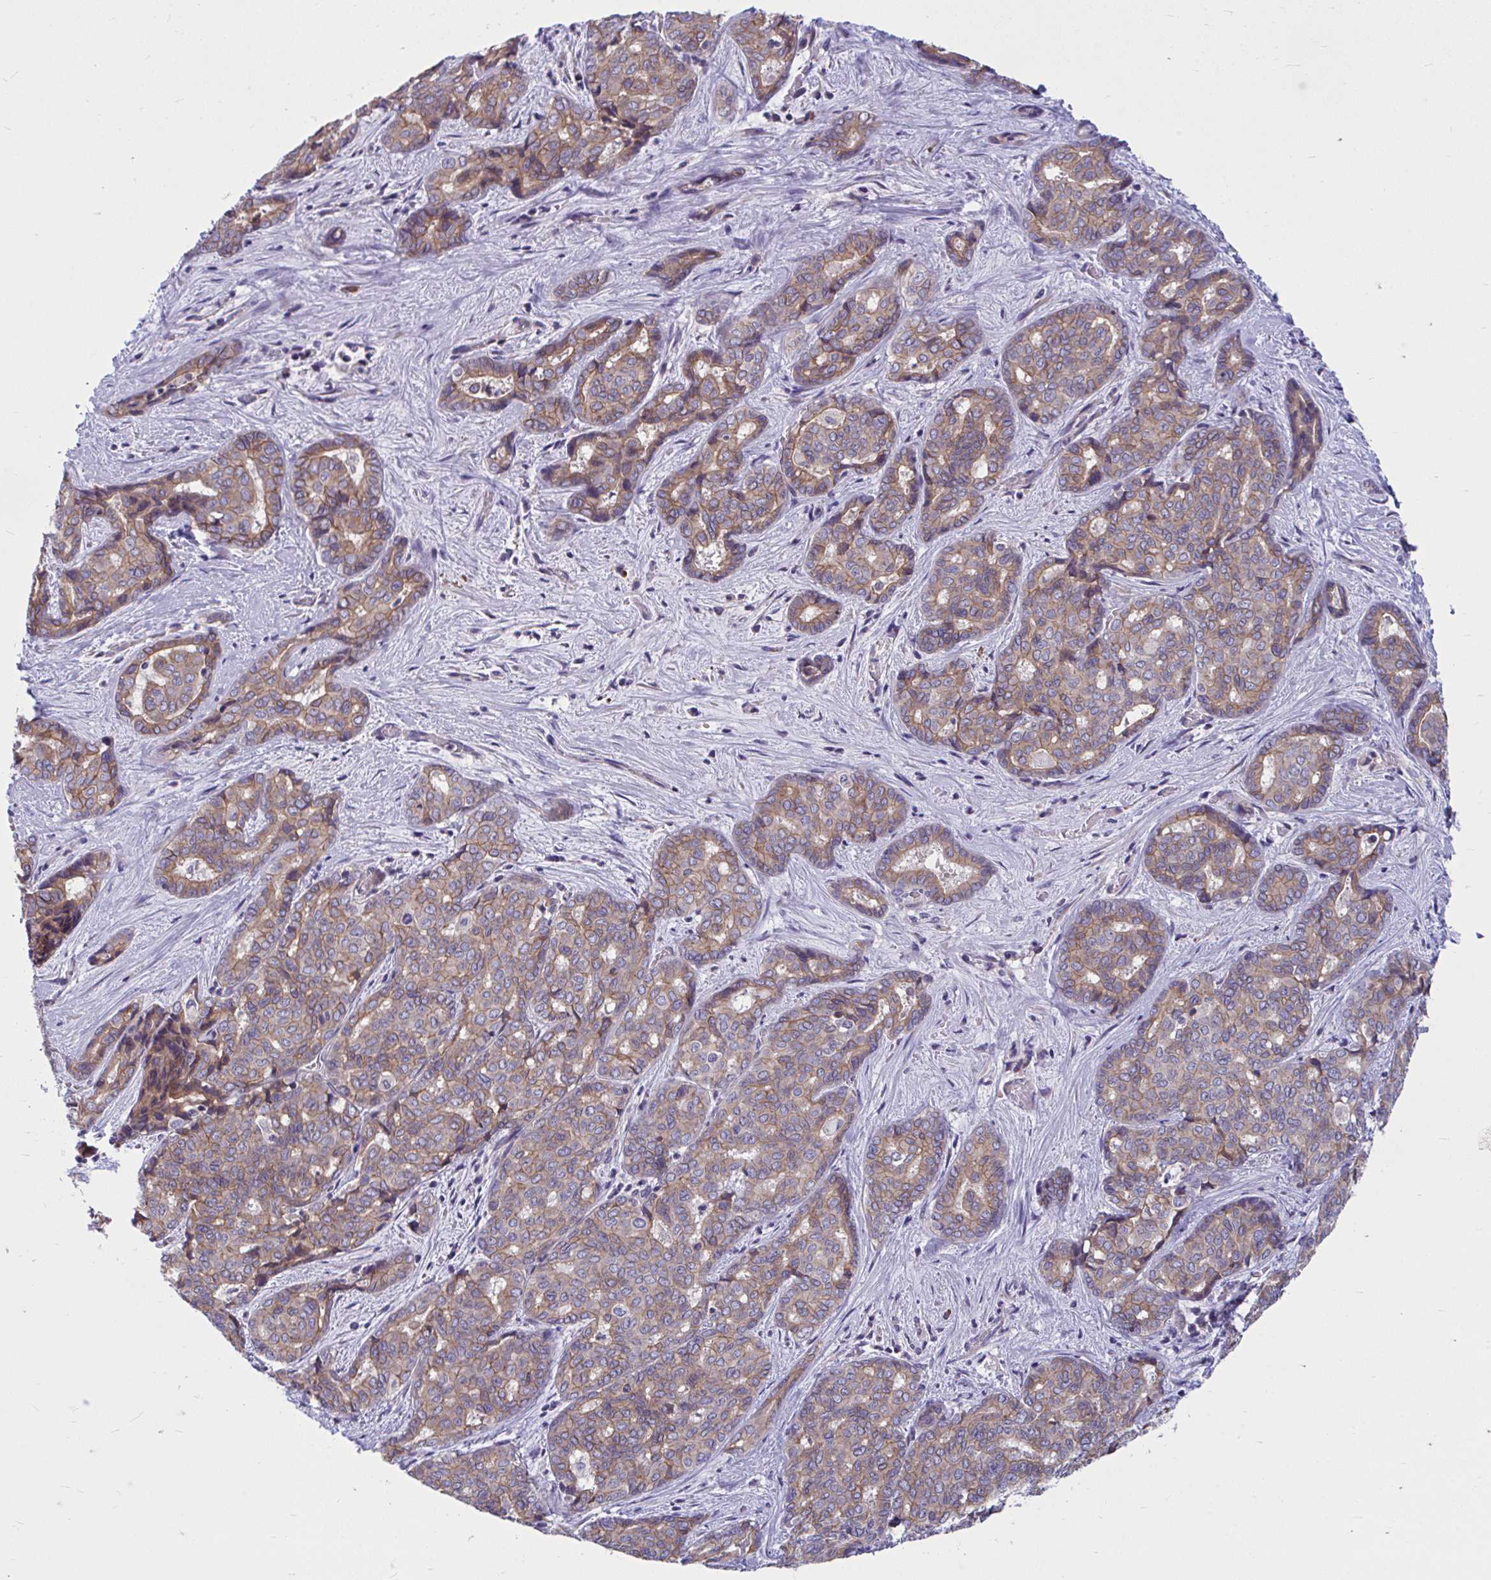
{"staining": {"intensity": "moderate", "quantity": ">75%", "location": "cytoplasmic/membranous"}, "tissue": "liver cancer", "cell_type": "Tumor cells", "image_type": "cancer", "snomed": [{"axis": "morphology", "description": "Cholangiocarcinoma"}, {"axis": "topography", "description": "Liver"}], "caption": "This histopathology image displays IHC staining of human cholangiocarcinoma (liver), with medium moderate cytoplasmic/membranous positivity in about >75% of tumor cells.", "gene": "WBP1", "patient": {"sex": "female", "age": 64}}